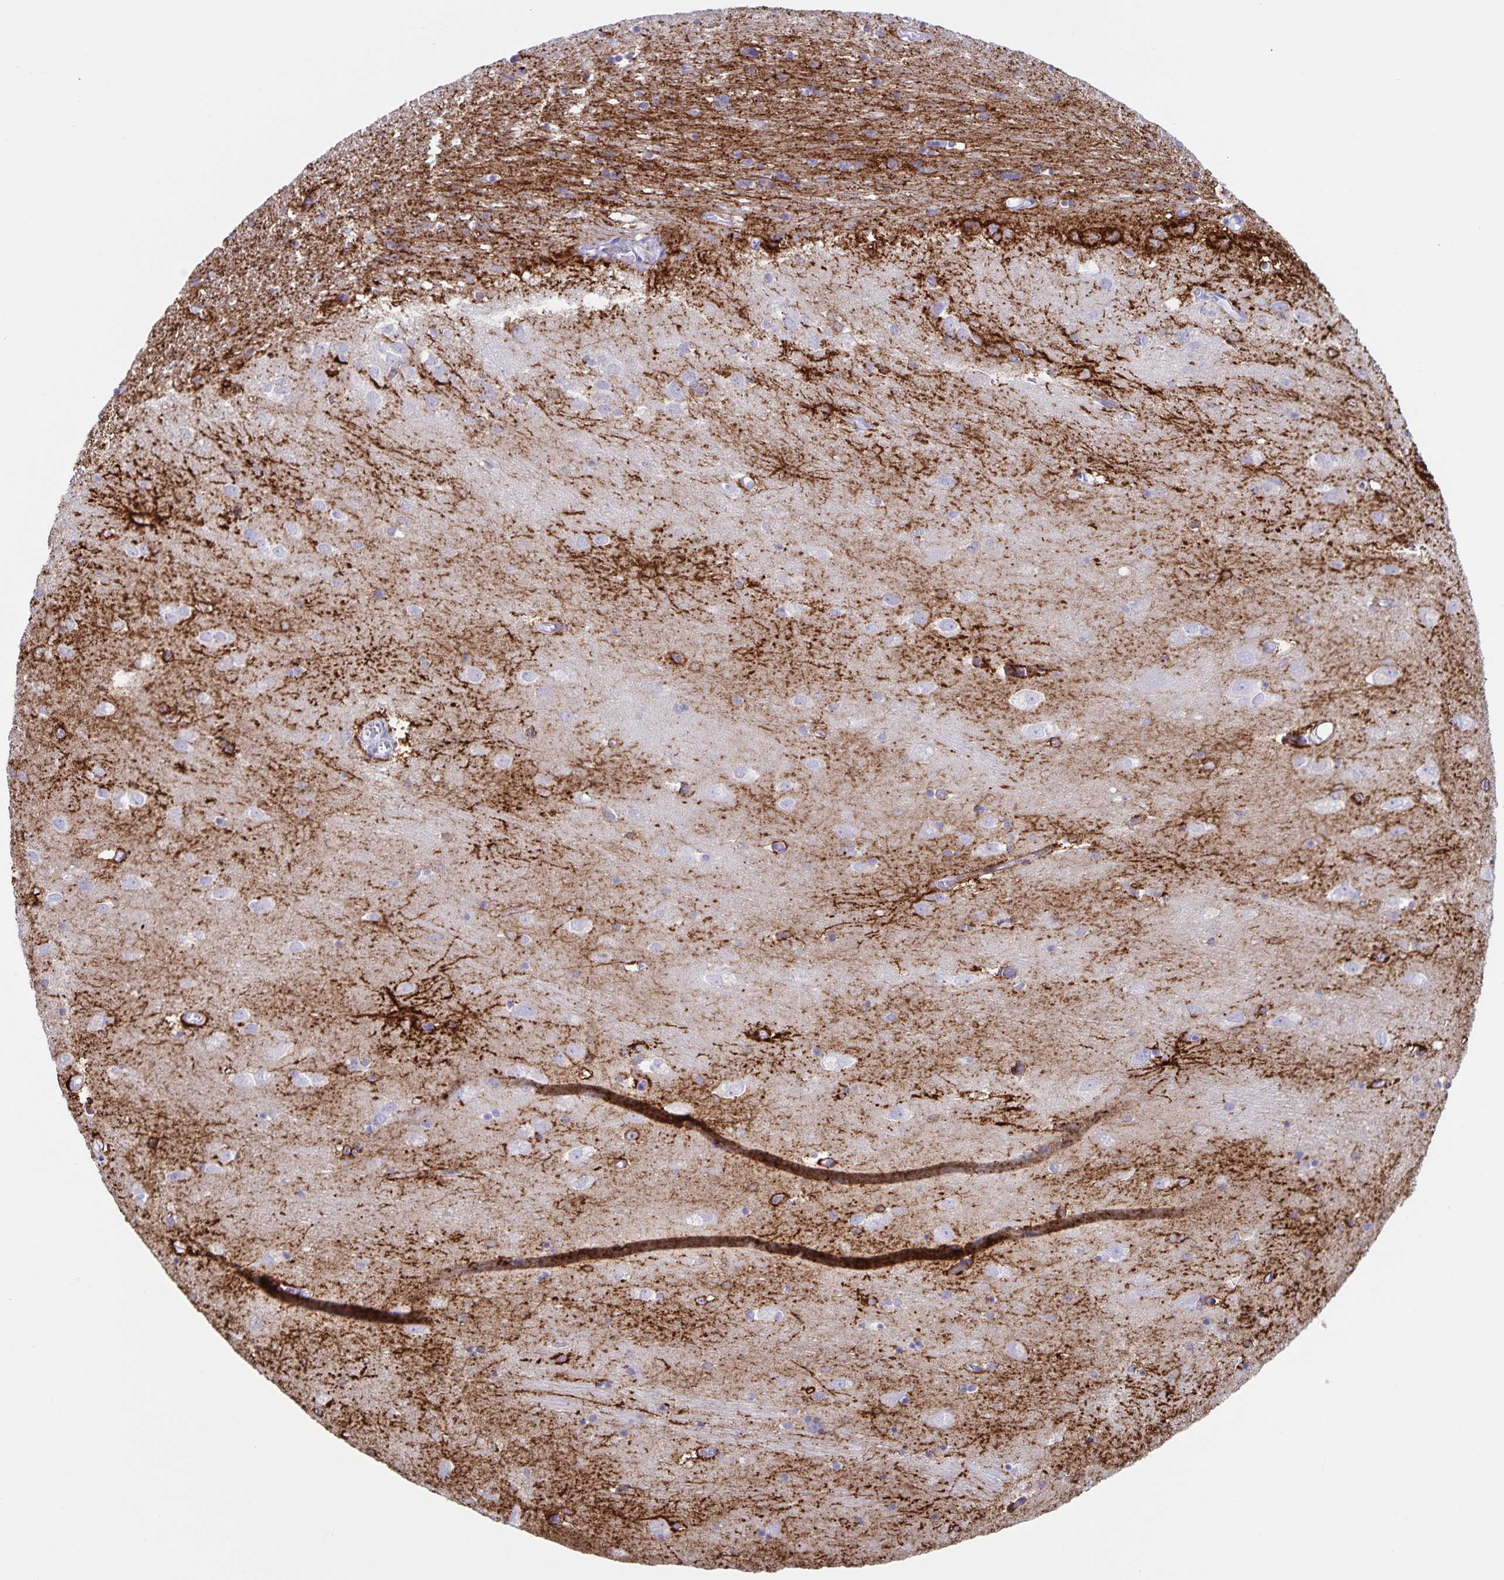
{"staining": {"intensity": "strong", "quantity": "<25%", "location": "cytoplasmic/membranous"}, "tissue": "caudate", "cell_type": "Glial cells", "image_type": "normal", "snomed": [{"axis": "morphology", "description": "Normal tissue, NOS"}, {"axis": "topography", "description": "Lateral ventricle wall"}, {"axis": "topography", "description": "Hippocampus"}], "caption": "Caudate stained for a protein (brown) reveals strong cytoplasmic/membranous positive staining in about <25% of glial cells.", "gene": "AQP4", "patient": {"sex": "female", "age": 63}}